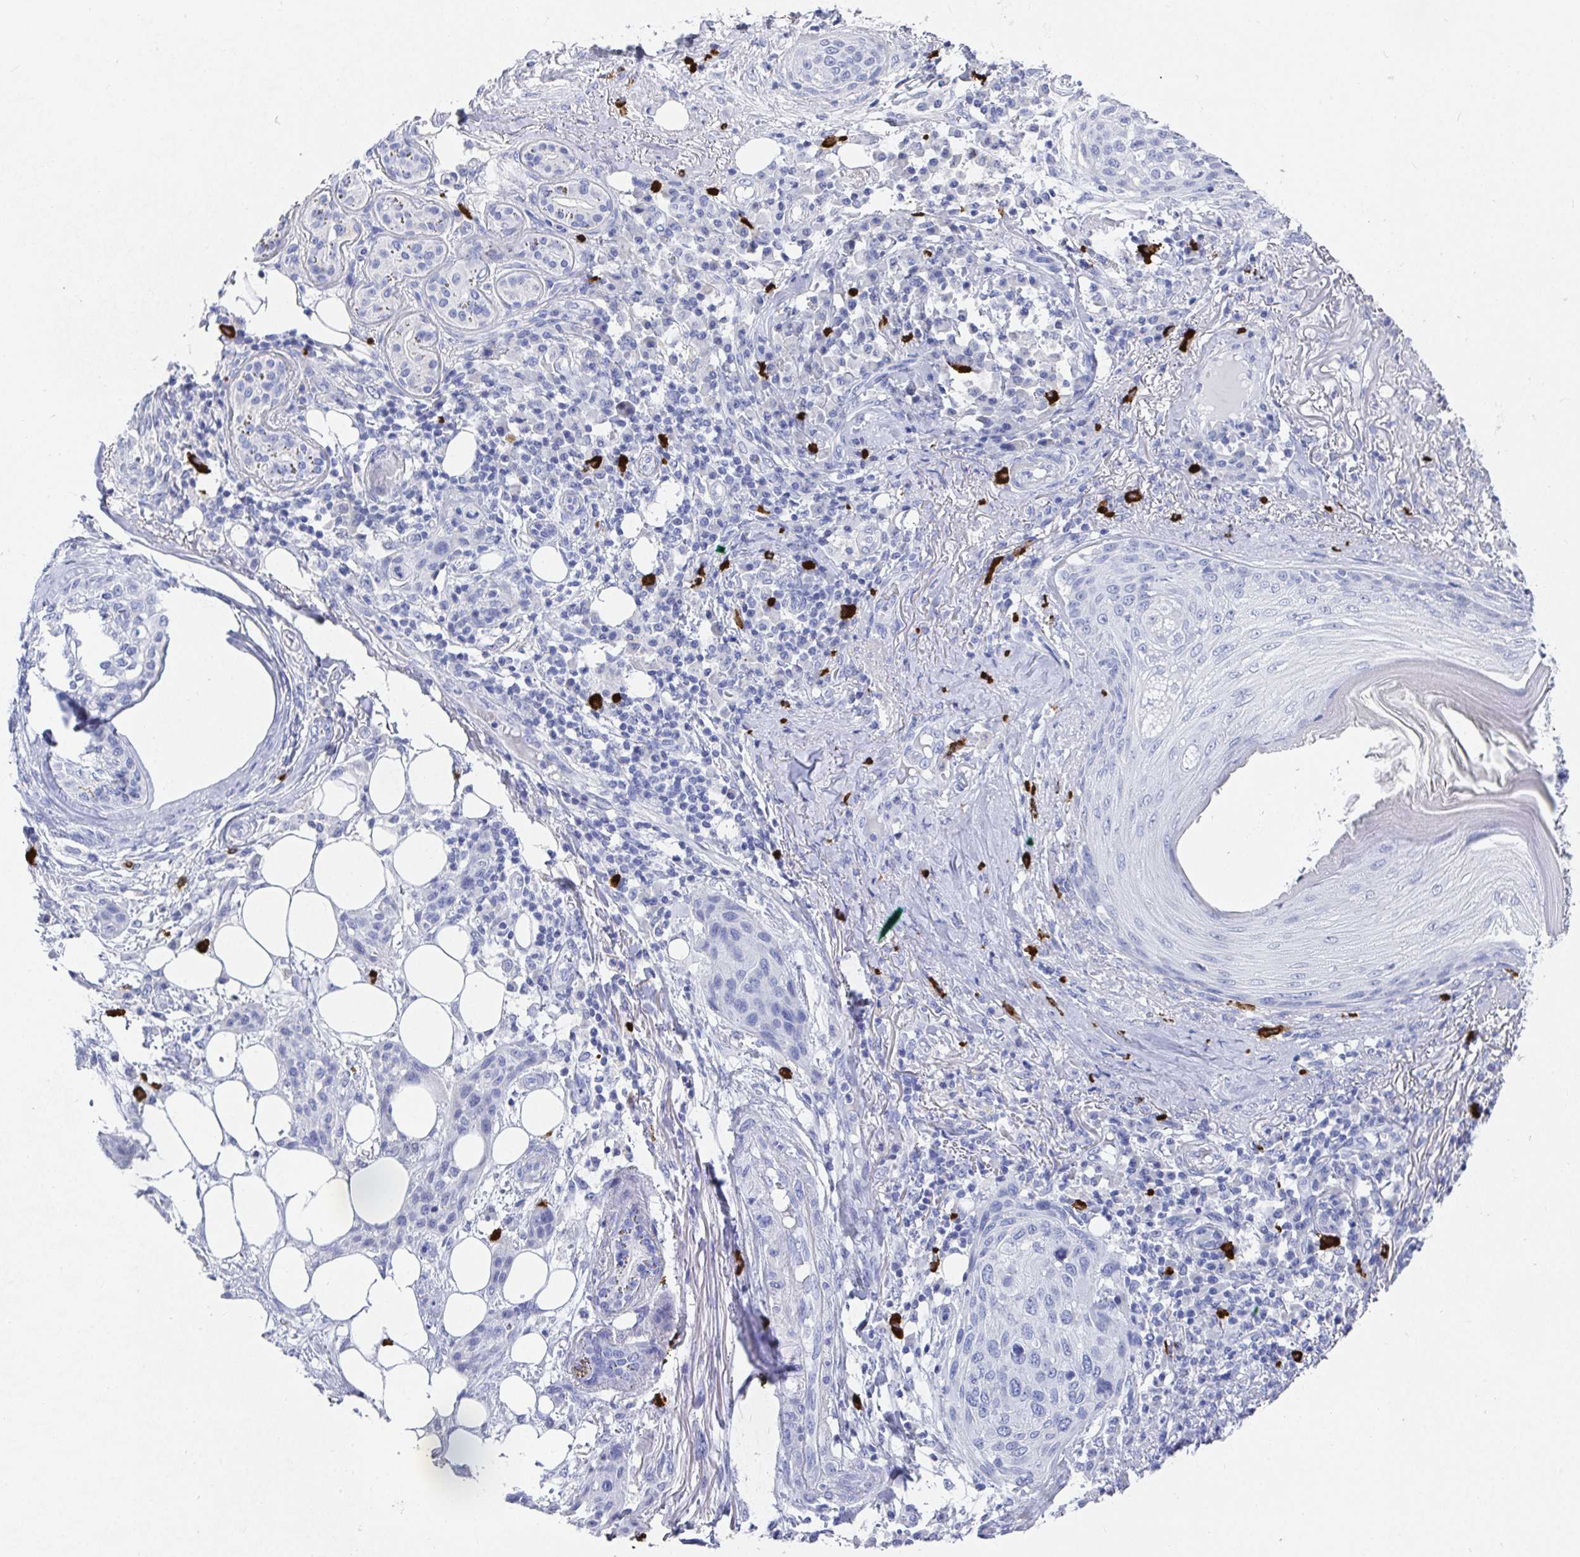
{"staining": {"intensity": "negative", "quantity": "none", "location": "none"}, "tissue": "skin cancer", "cell_type": "Tumor cells", "image_type": "cancer", "snomed": [{"axis": "morphology", "description": "Squamous cell carcinoma, NOS"}, {"axis": "topography", "description": "Skin"}], "caption": "Tumor cells show no significant positivity in skin cancer (squamous cell carcinoma).", "gene": "GRIA1", "patient": {"sex": "female", "age": 87}}